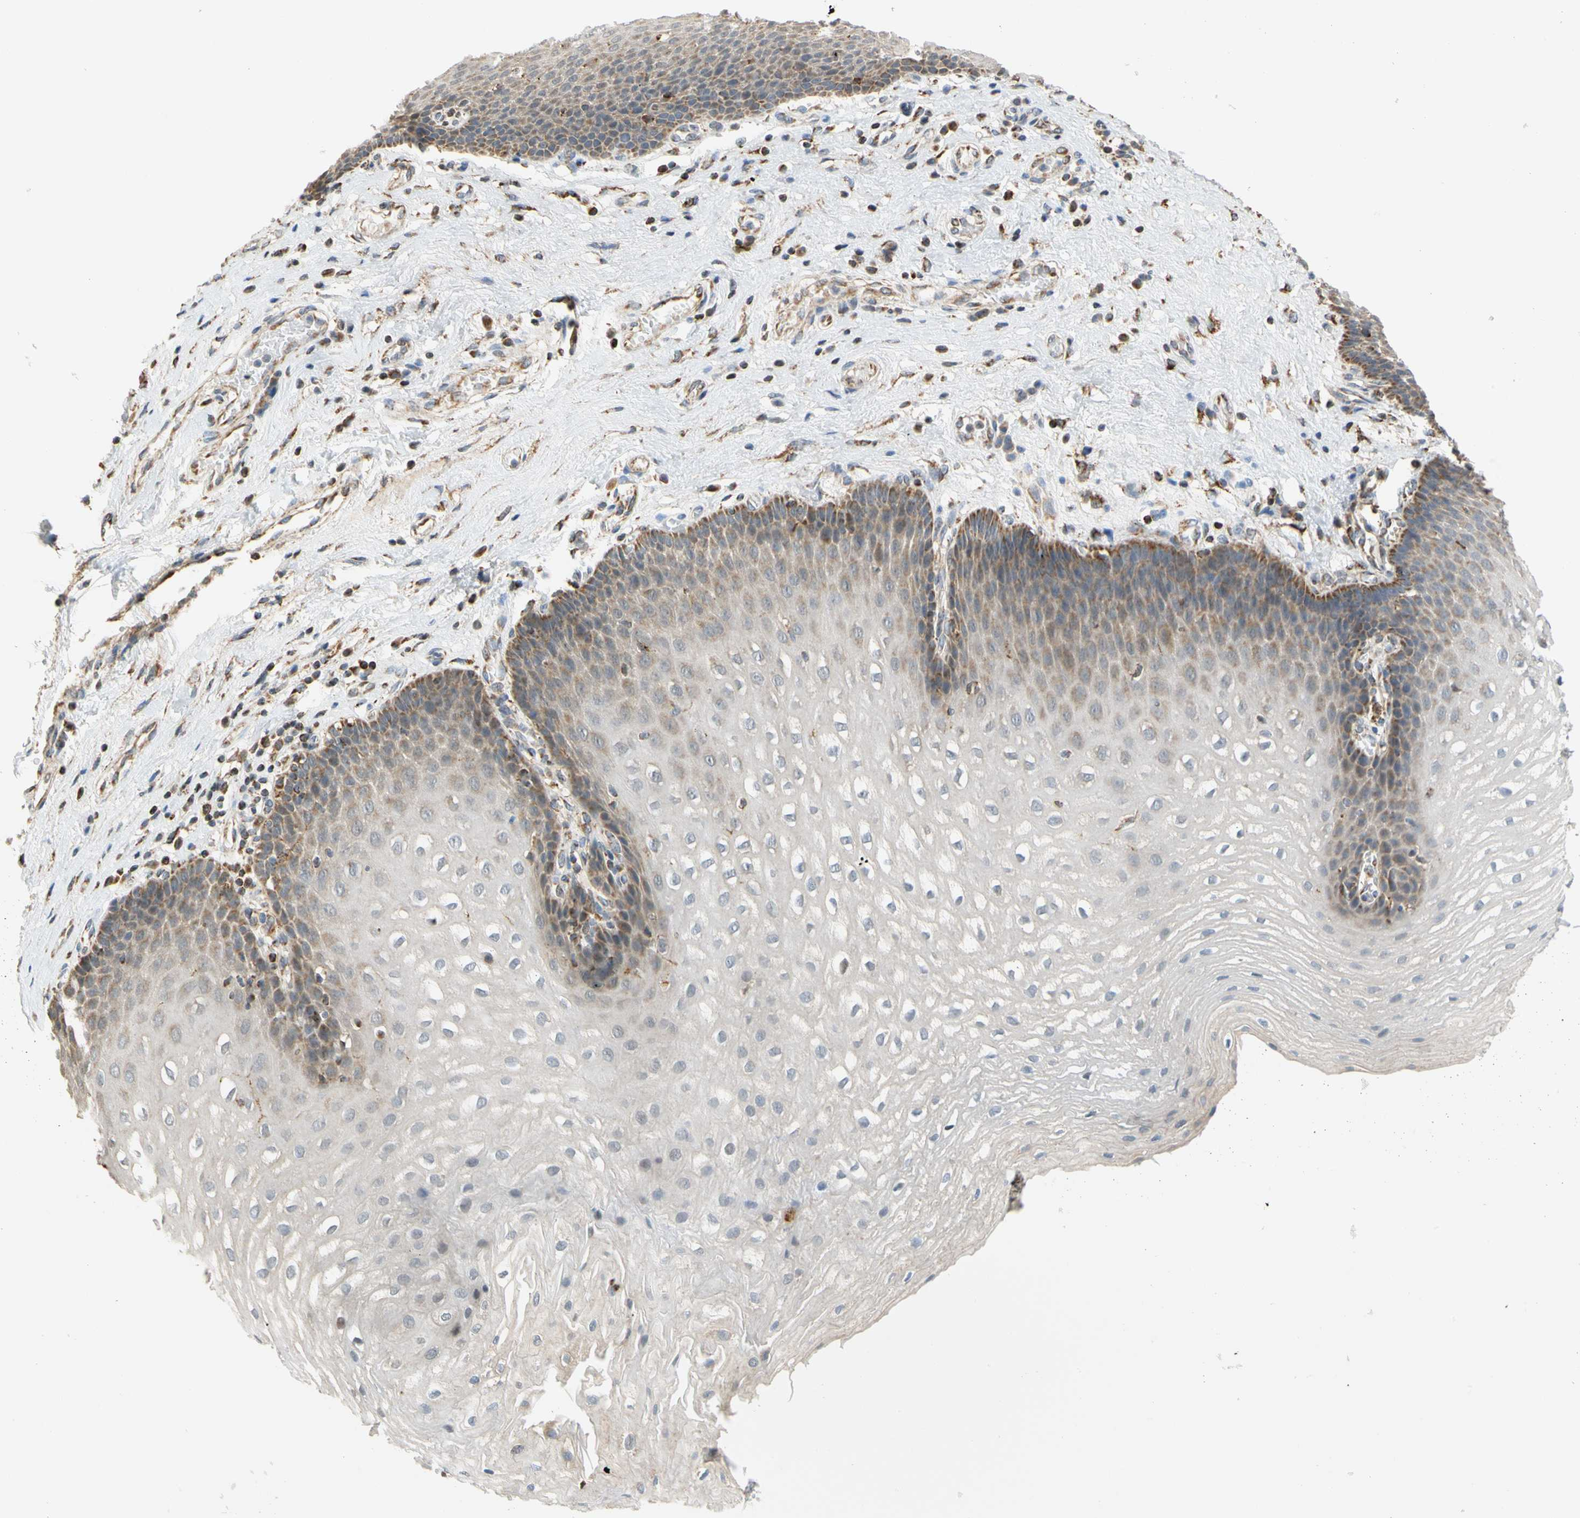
{"staining": {"intensity": "weak", "quantity": "<25%", "location": "cytoplasmic/membranous"}, "tissue": "esophagus", "cell_type": "Squamous epithelial cells", "image_type": "normal", "snomed": [{"axis": "morphology", "description": "Normal tissue, NOS"}, {"axis": "topography", "description": "Esophagus"}], "caption": "Squamous epithelial cells are negative for brown protein staining in unremarkable esophagus. (Stains: DAB (3,3'-diaminobenzidine) IHC with hematoxylin counter stain, Microscopy: brightfield microscopy at high magnification).", "gene": "SFXN3", "patient": {"sex": "male", "age": 48}}